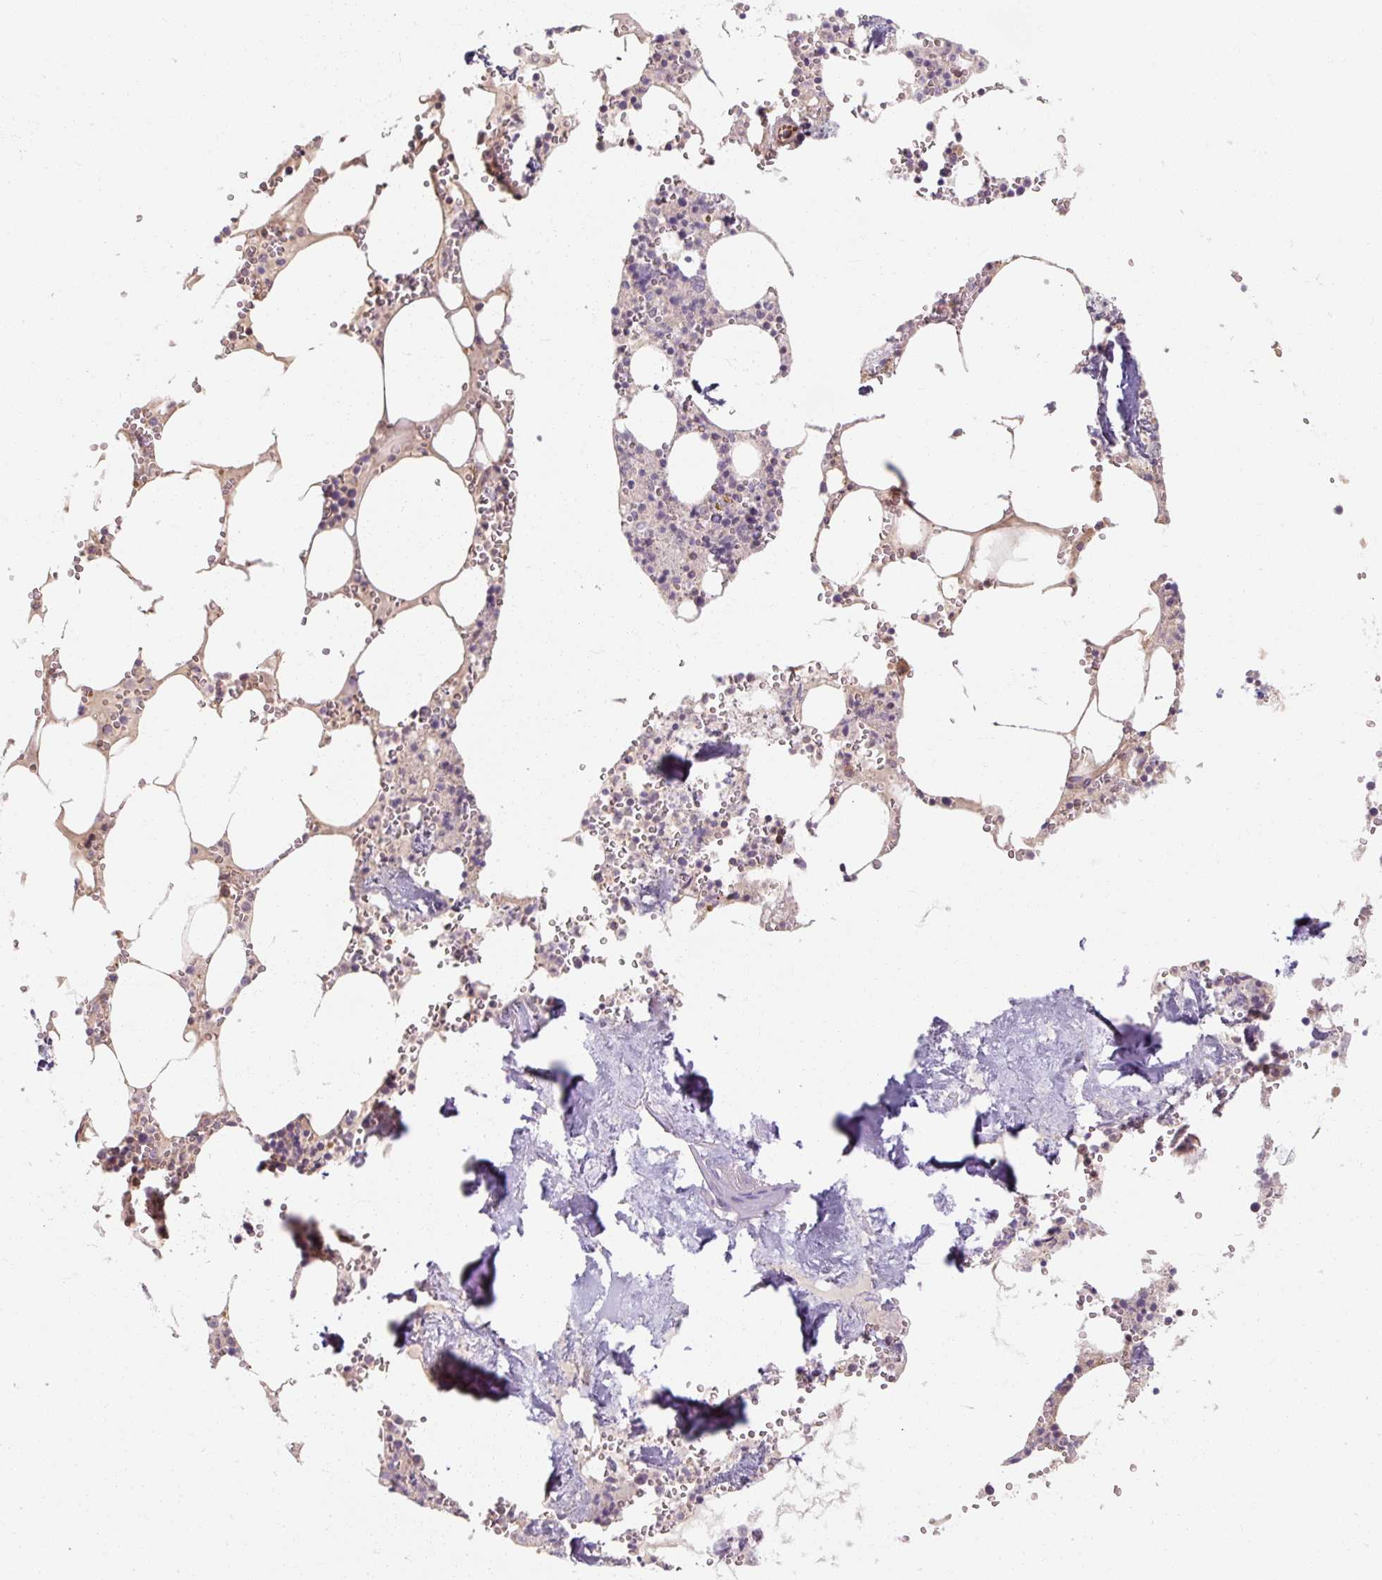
{"staining": {"intensity": "negative", "quantity": "none", "location": "none"}, "tissue": "bone marrow", "cell_type": "Hematopoietic cells", "image_type": "normal", "snomed": [{"axis": "morphology", "description": "Normal tissue, NOS"}, {"axis": "topography", "description": "Bone marrow"}], "caption": "This is a micrograph of immunohistochemistry (IHC) staining of unremarkable bone marrow, which shows no staining in hematopoietic cells. (DAB immunohistochemistry (IHC) with hematoxylin counter stain).", "gene": "RB1CC1", "patient": {"sex": "male", "age": 54}}